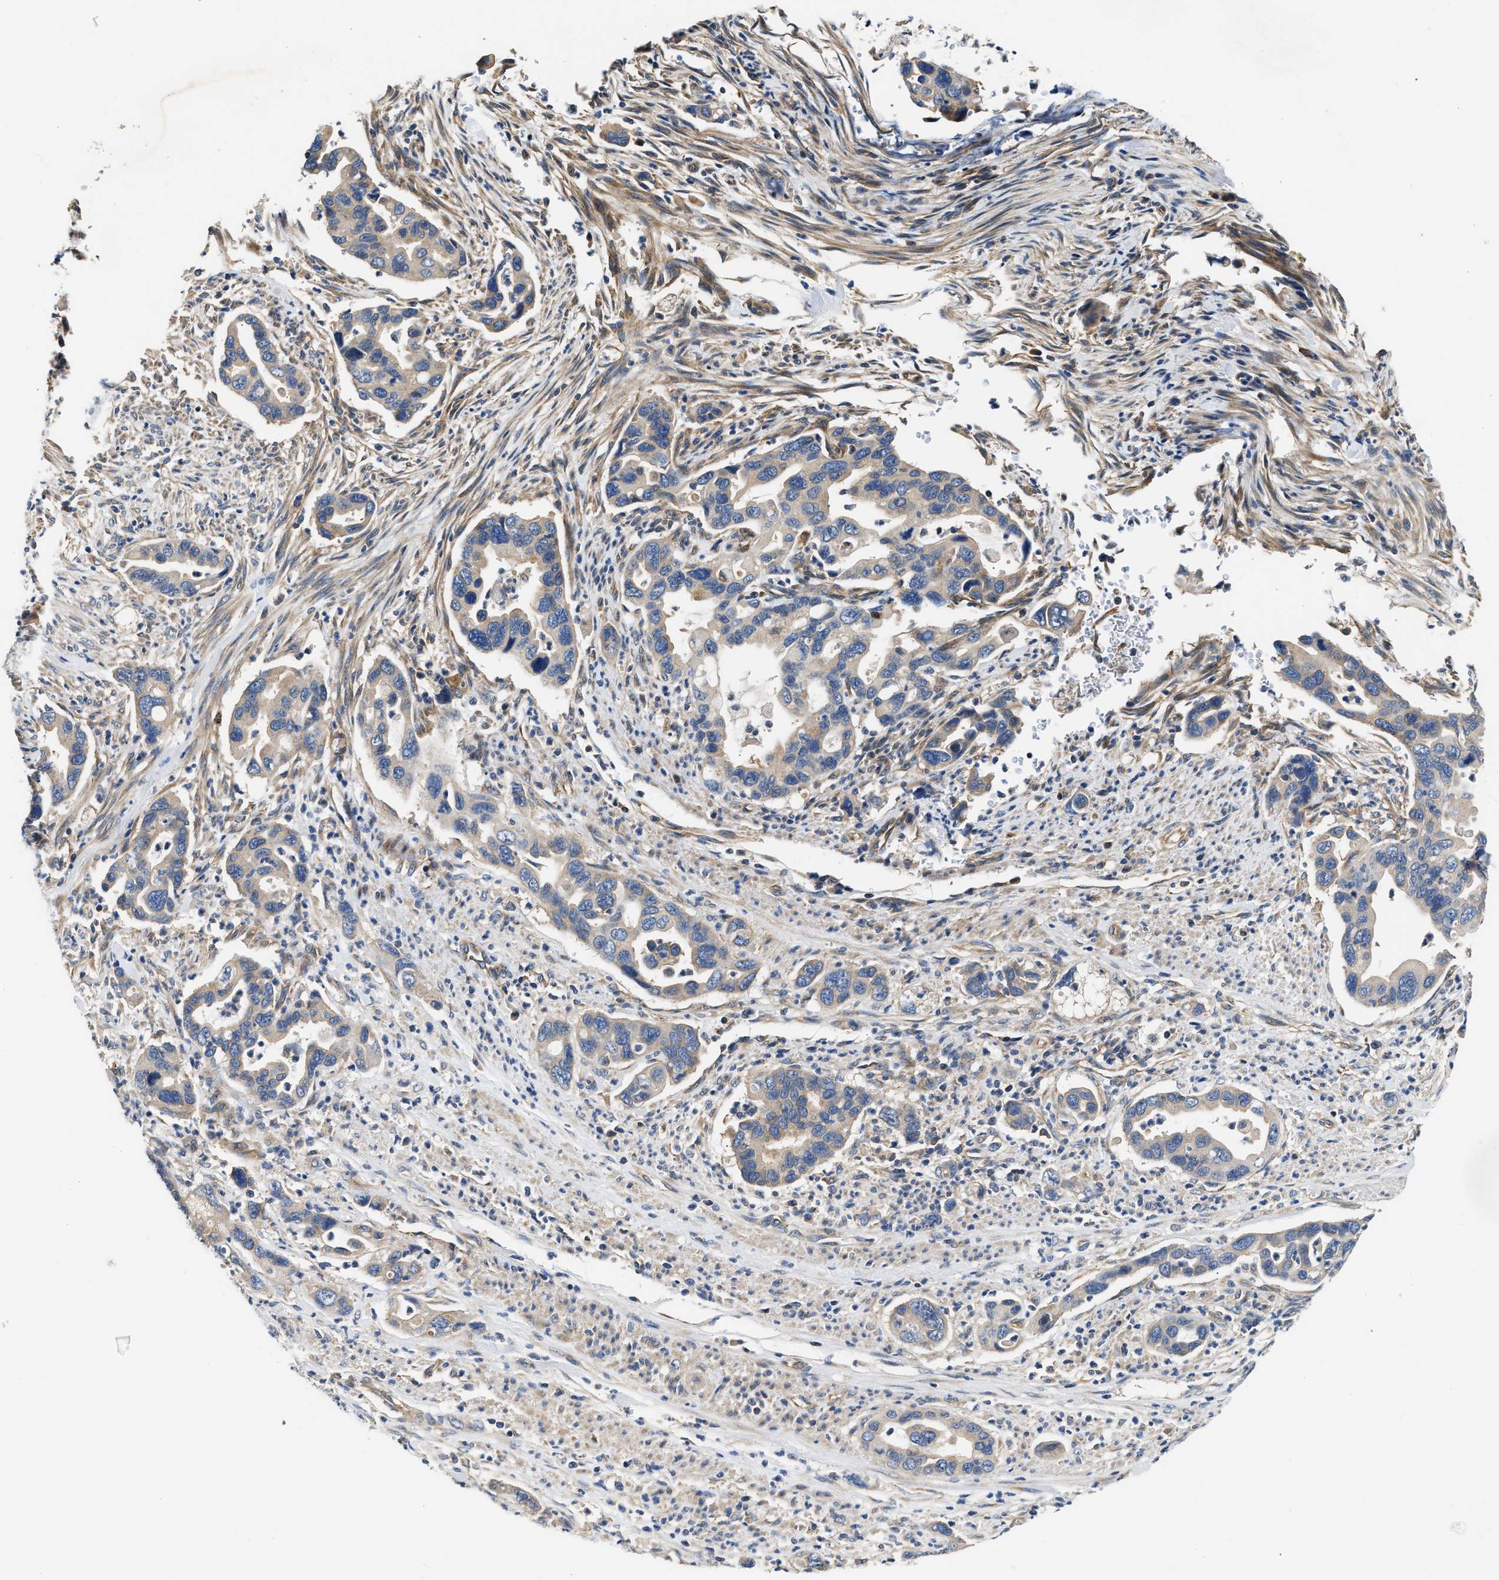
{"staining": {"intensity": "negative", "quantity": "none", "location": "none"}, "tissue": "pancreatic cancer", "cell_type": "Tumor cells", "image_type": "cancer", "snomed": [{"axis": "morphology", "description": "Adenocarcinoma, NOS"}, {"axis": "topography", "description": "Pancreas"}], "caption": "Immunohistochemical staining of adenocarcinoma (pancreatic) reveals no significant positivity in tumor cells.", "gene": "TEX2", "patient": {"sex": "female", "age": 70}}